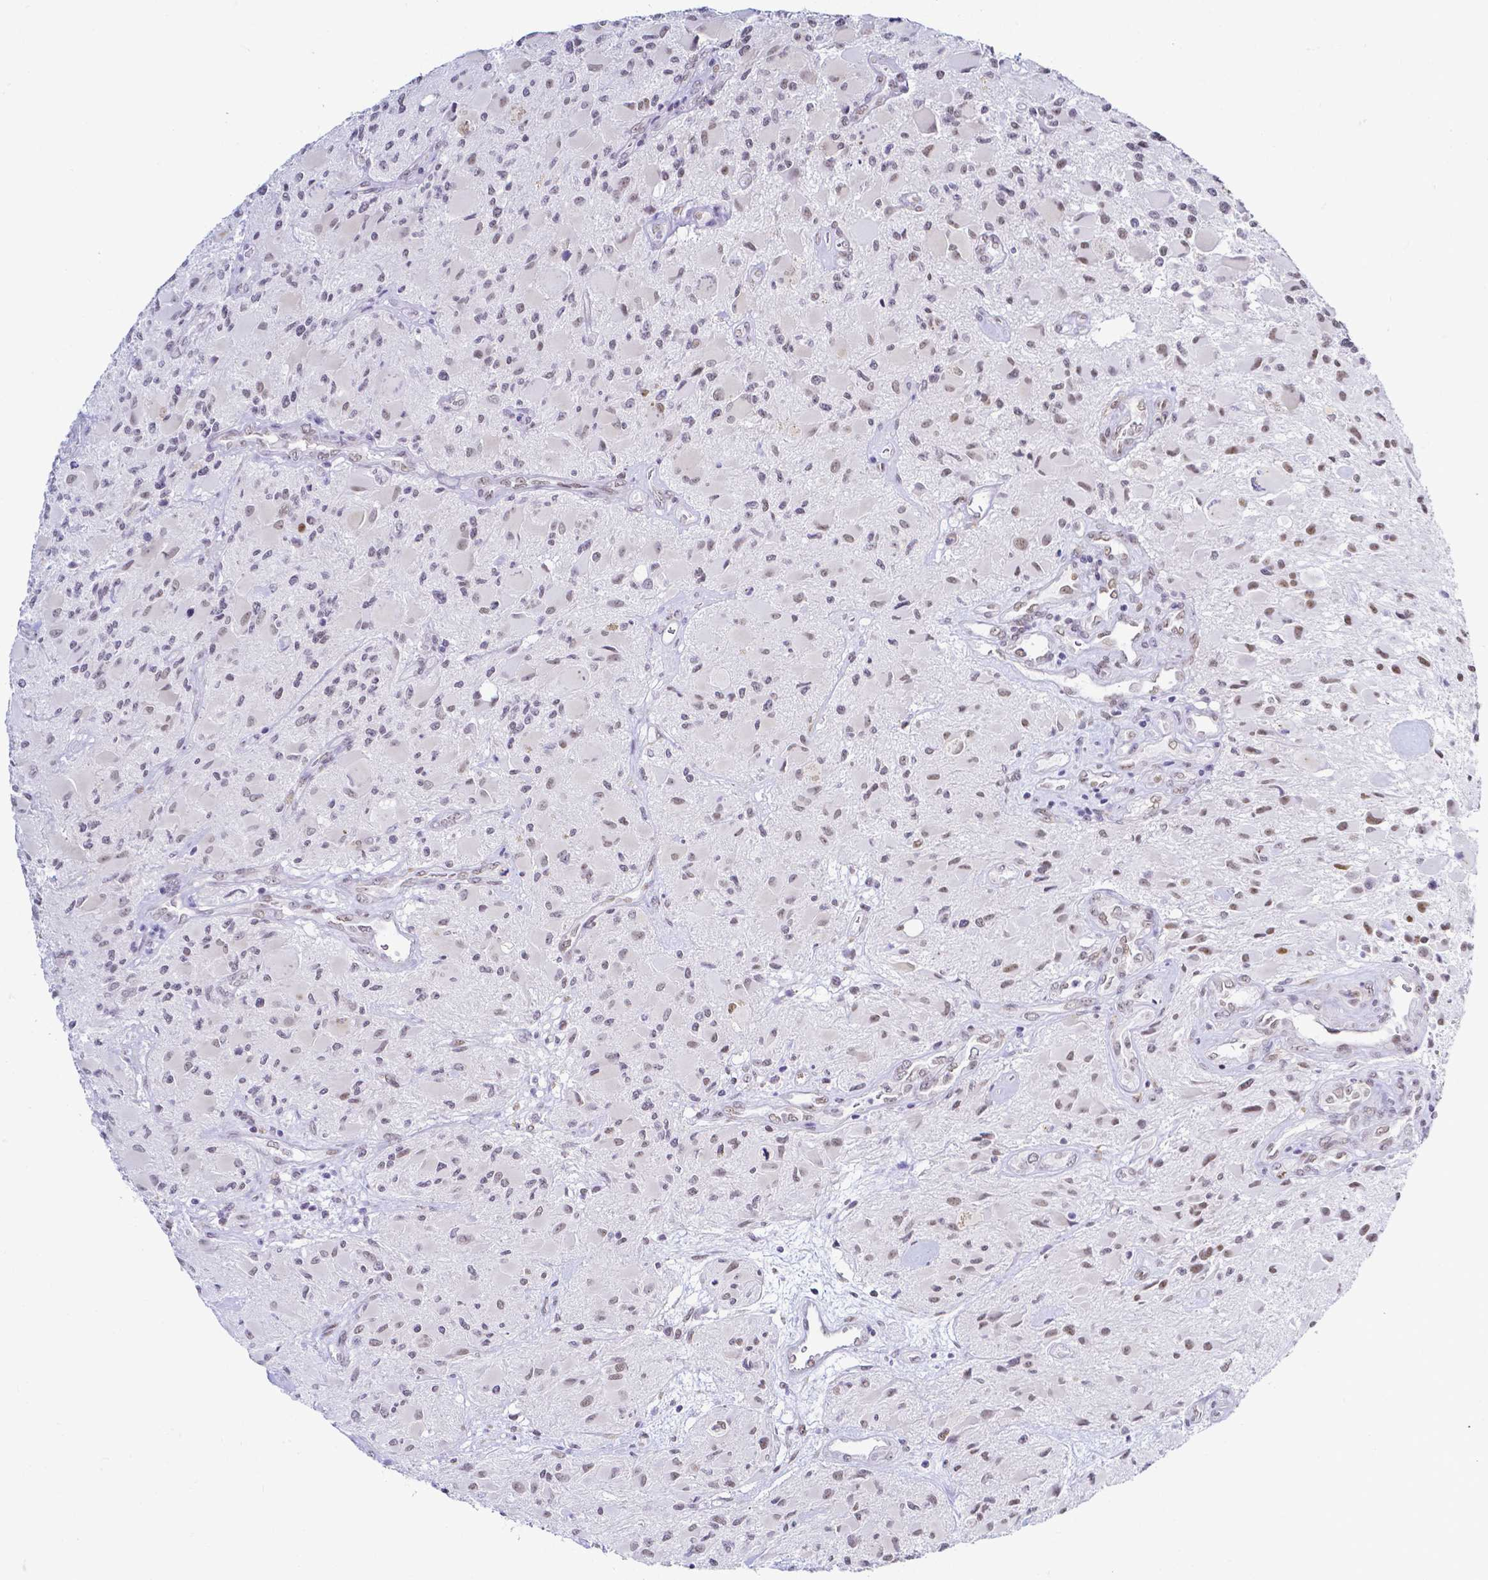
{"staining": {"intensity": "weak", "quantity": "<25%", "location": "nuclear"}, "tissue": "glioma", "cell_type": "Tumor cells", "image_type": "cancer", "snomed": [{"axis": "morphology", "description": "Glioma, malignant, High grade"}, {"axis": "topography", "description": "Brain"}], "caption": "There is no significant staining in tumor cells of malignant glioma (high-grade).", "gene": "FAM83G", "patient": {"sex": "female", "age": 65}}